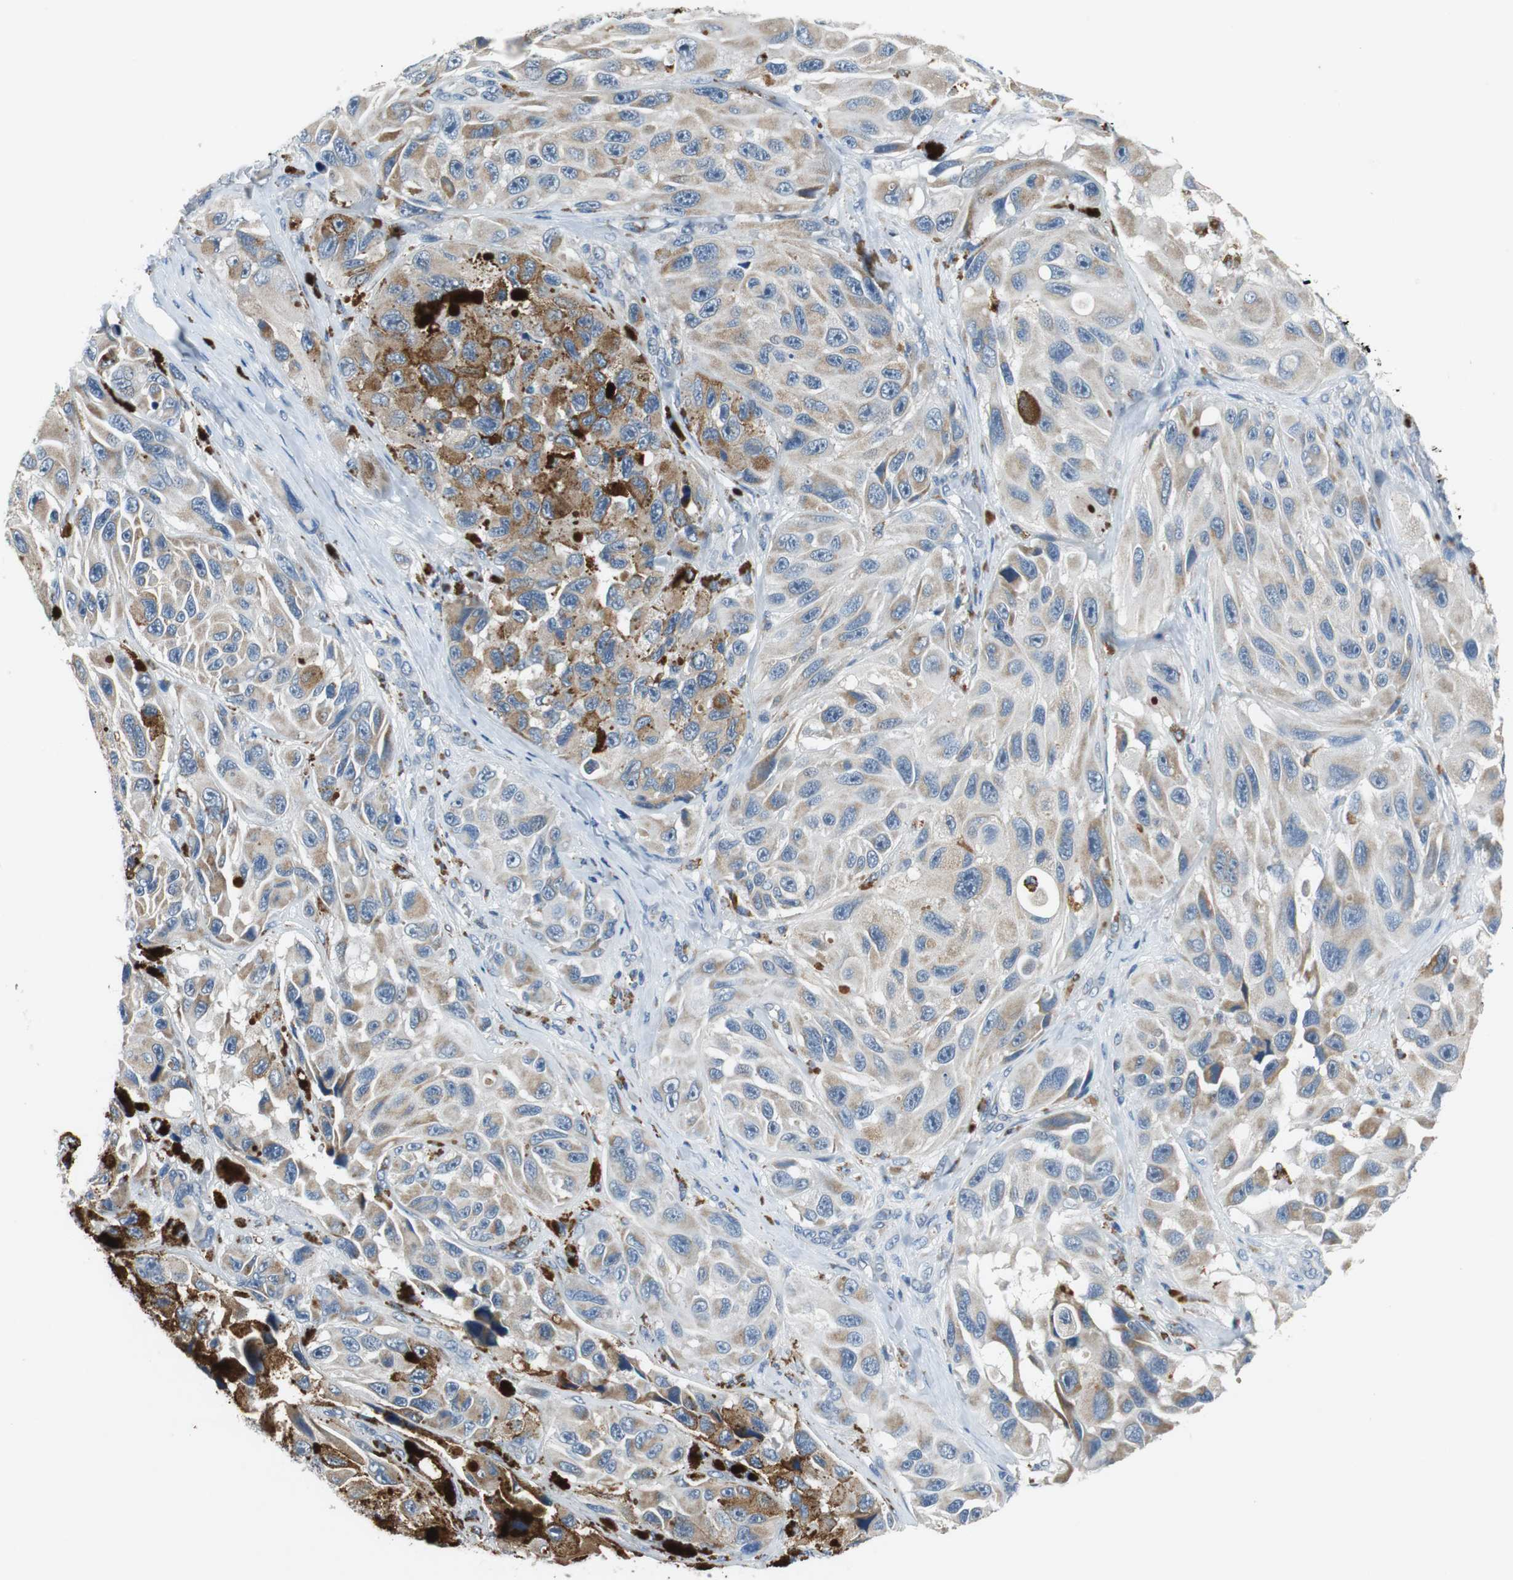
{"staining": {"intensity": "weak", "quantity": "25%-75%", "location": "cytoplasmic/membranous"}, "tissue": "melanoma", "cell_type": "Tumor cells", "image_type": "cancer", "snomed": [{"axis": "morphology", "description": "Malignant melanoma, NOS"}, {"axis": "topography", "description": "Skin"}], "caption": "A brown stain highlights weak cytoplasmic/membranous staining of a protein in human melanoma tumor cells.", "gene": "NLGN1", "patient": {"sex": "female", "age": 73}}